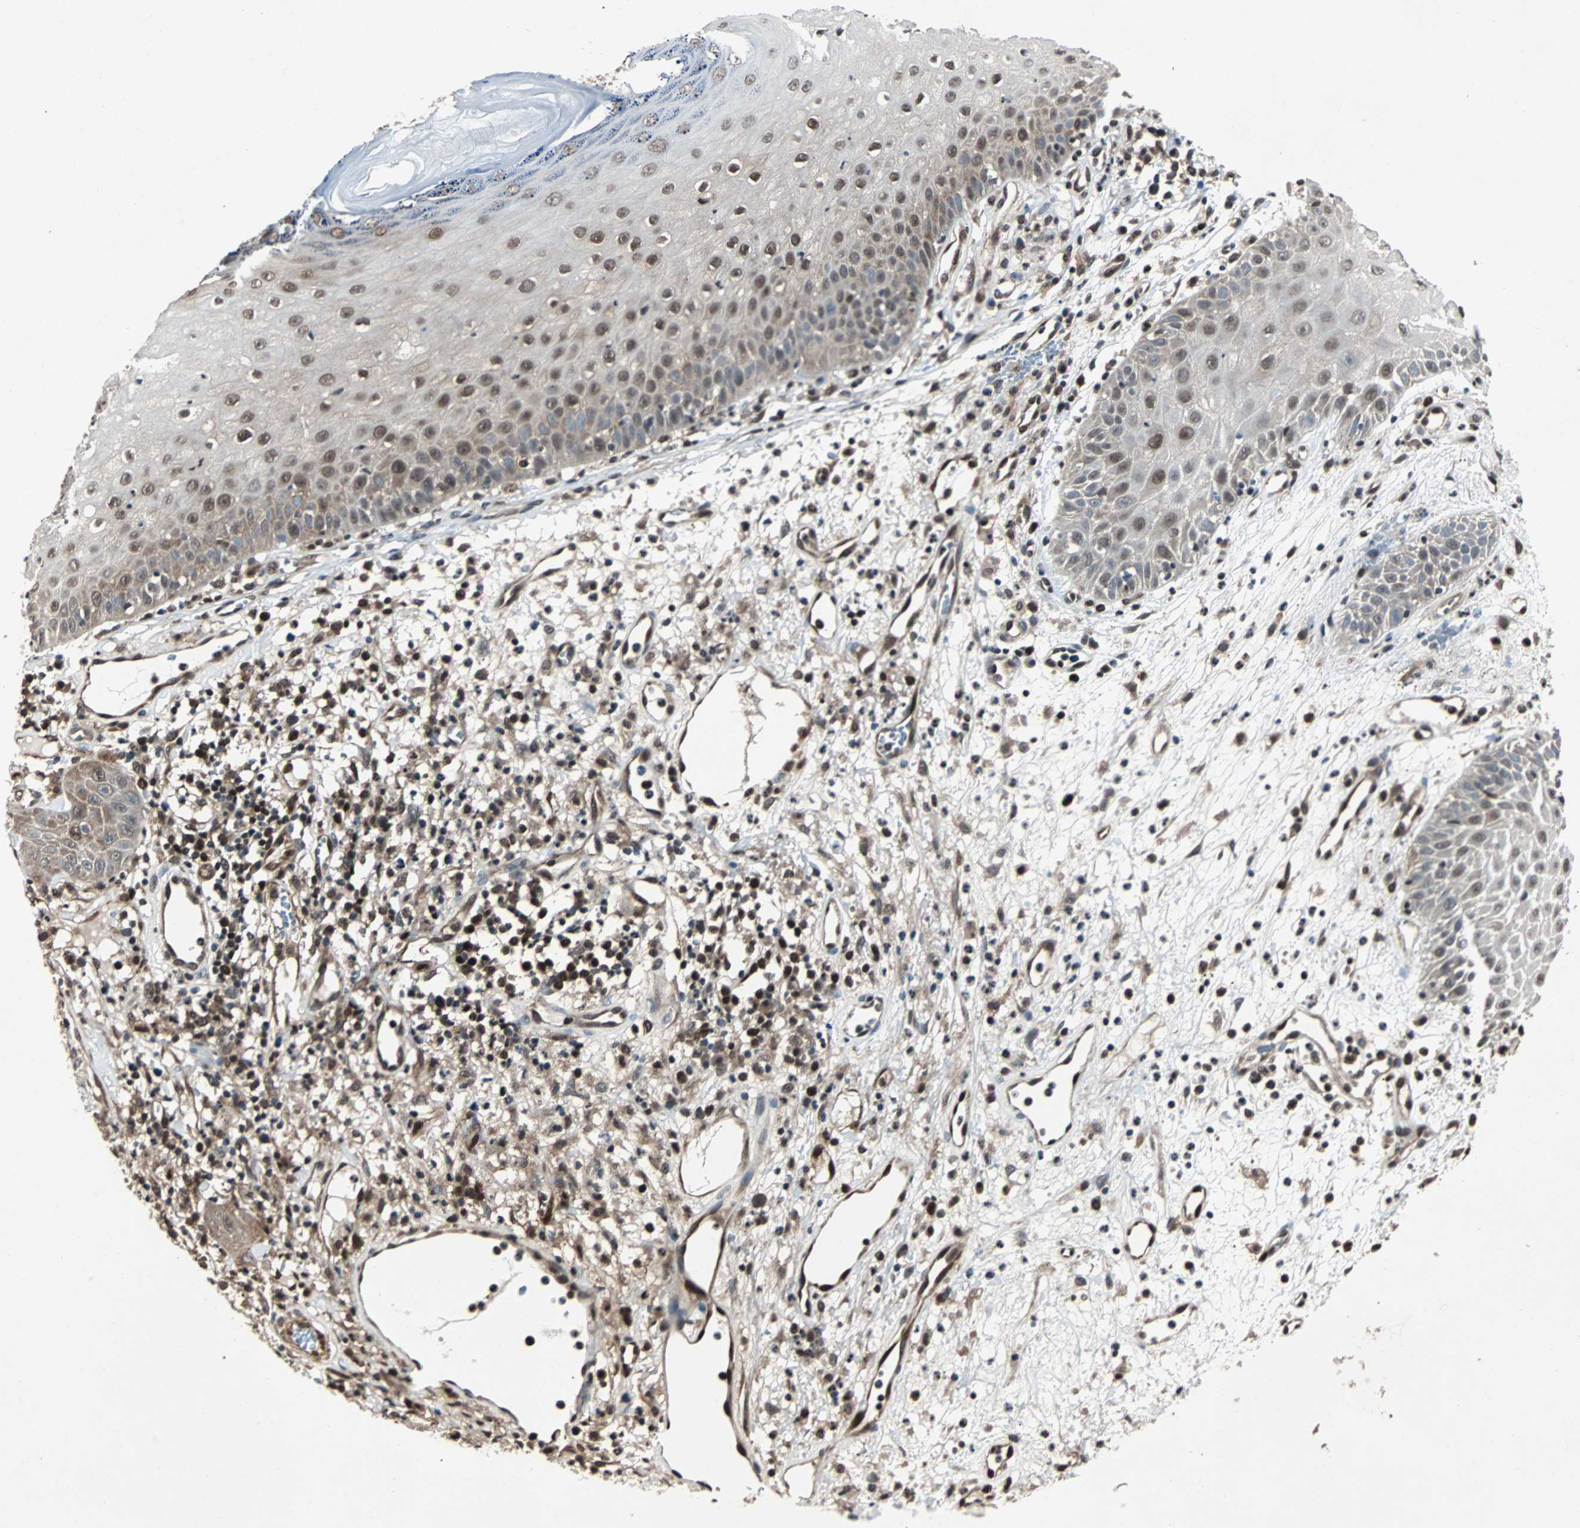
{"staining": {"intensity": "moderate", "quantity": ">75%", "location": "cytoplasmic/membranous,nuclear"}, "tissue": "skin cancer", "cell_type": "Tumor cells", "image_type": "cancer", "snomed": [{"axis": "morphology", "description": "Squamous cell carcinoma, NOS"}, {"axis": "topography", "description": "Skin"}], "caption": "Immunohistochemical staining of human skin cancer (squamous cell carcinoma) shows medium levels of moderate cytoplasmic/membranous and nuclear expression in approximately >75% of tumor cells. The protein is stained brown, and the nuclei are stained in blue (DAB IHC with brightfield microscopy, high magnification).", "gene": "ACLY", "patient": {"sex": "female", "age": 78}}